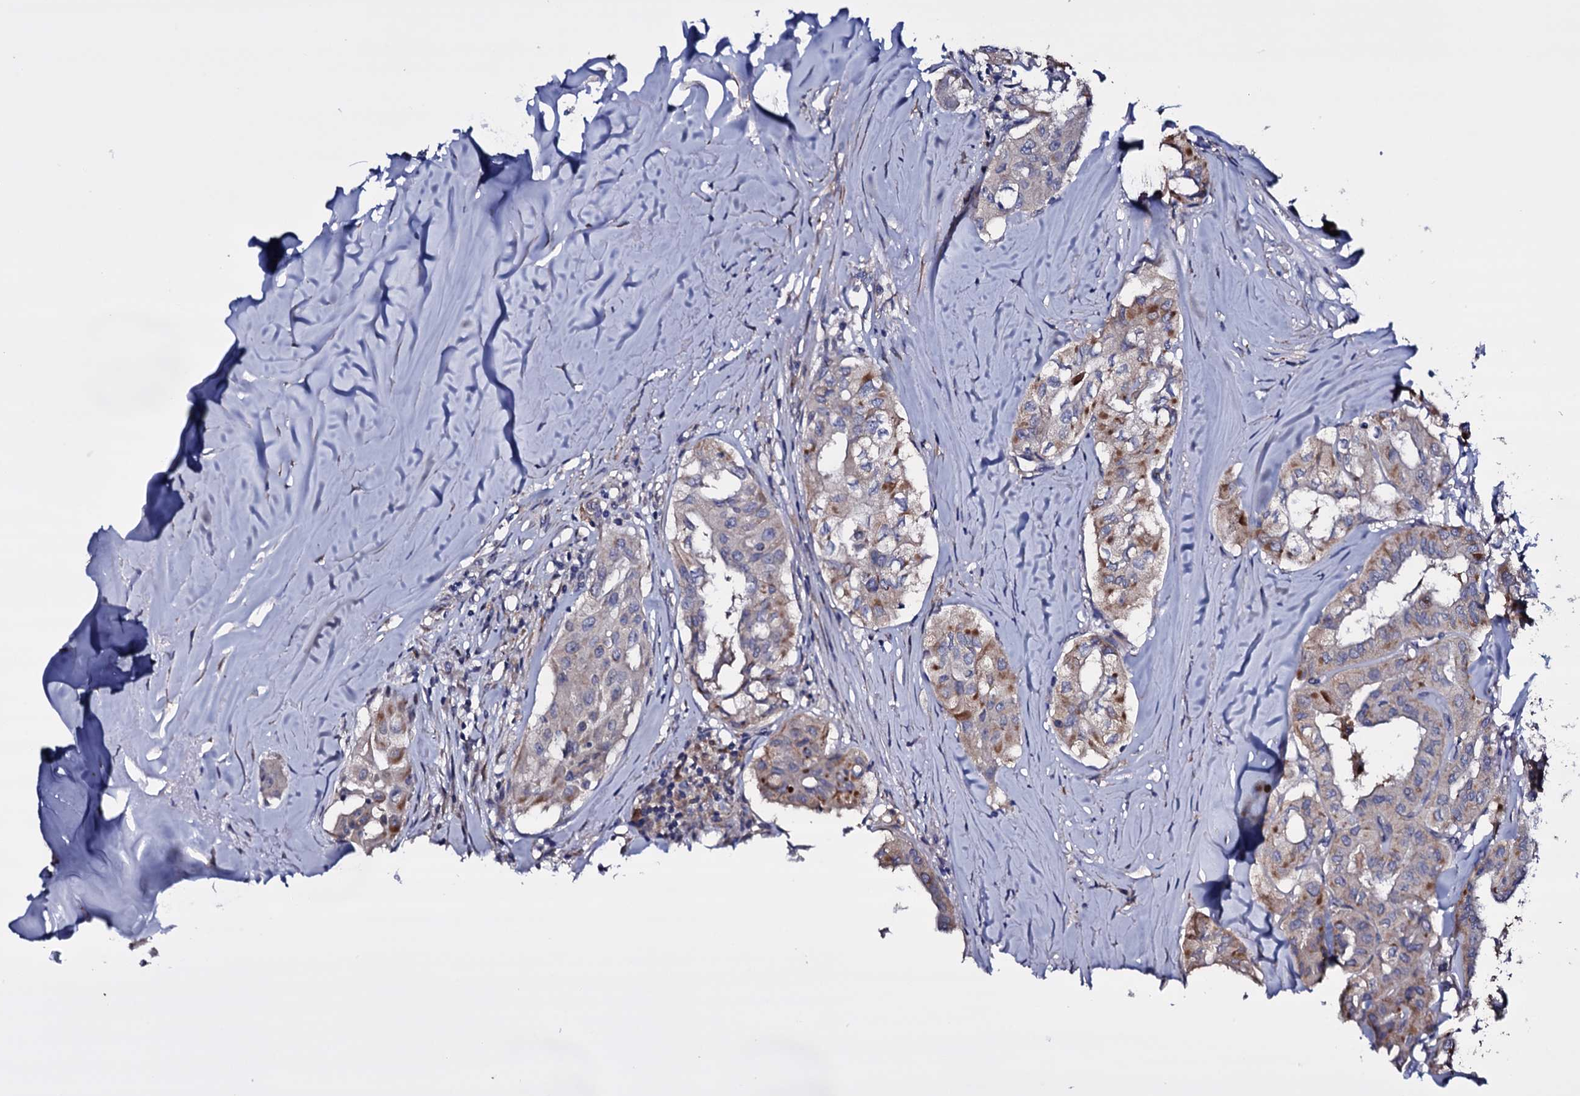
{"staining": {"intensity": "moderate", "quantity": "<25%", "location": "cytoplasmic/membranous"}, "tissue": "thyroid cancer", "cell_type": "Tumor cells", "image_type": "cancer", "snomed": [{"axis": "morphology", "description": "Papillary adenocarcinoma, NOS"}, {"axis": "topography", "description": "Thyroid gland"}], "caption": "Protein expression analysis of human thyroid cancer (papillary adenocarcinoma) reveals moderate cytoplasmic/membranous positivity in about <25% of tumor cells.", "gene": "BCL2L14", "patient": {"sex": "female", "age": 59}}